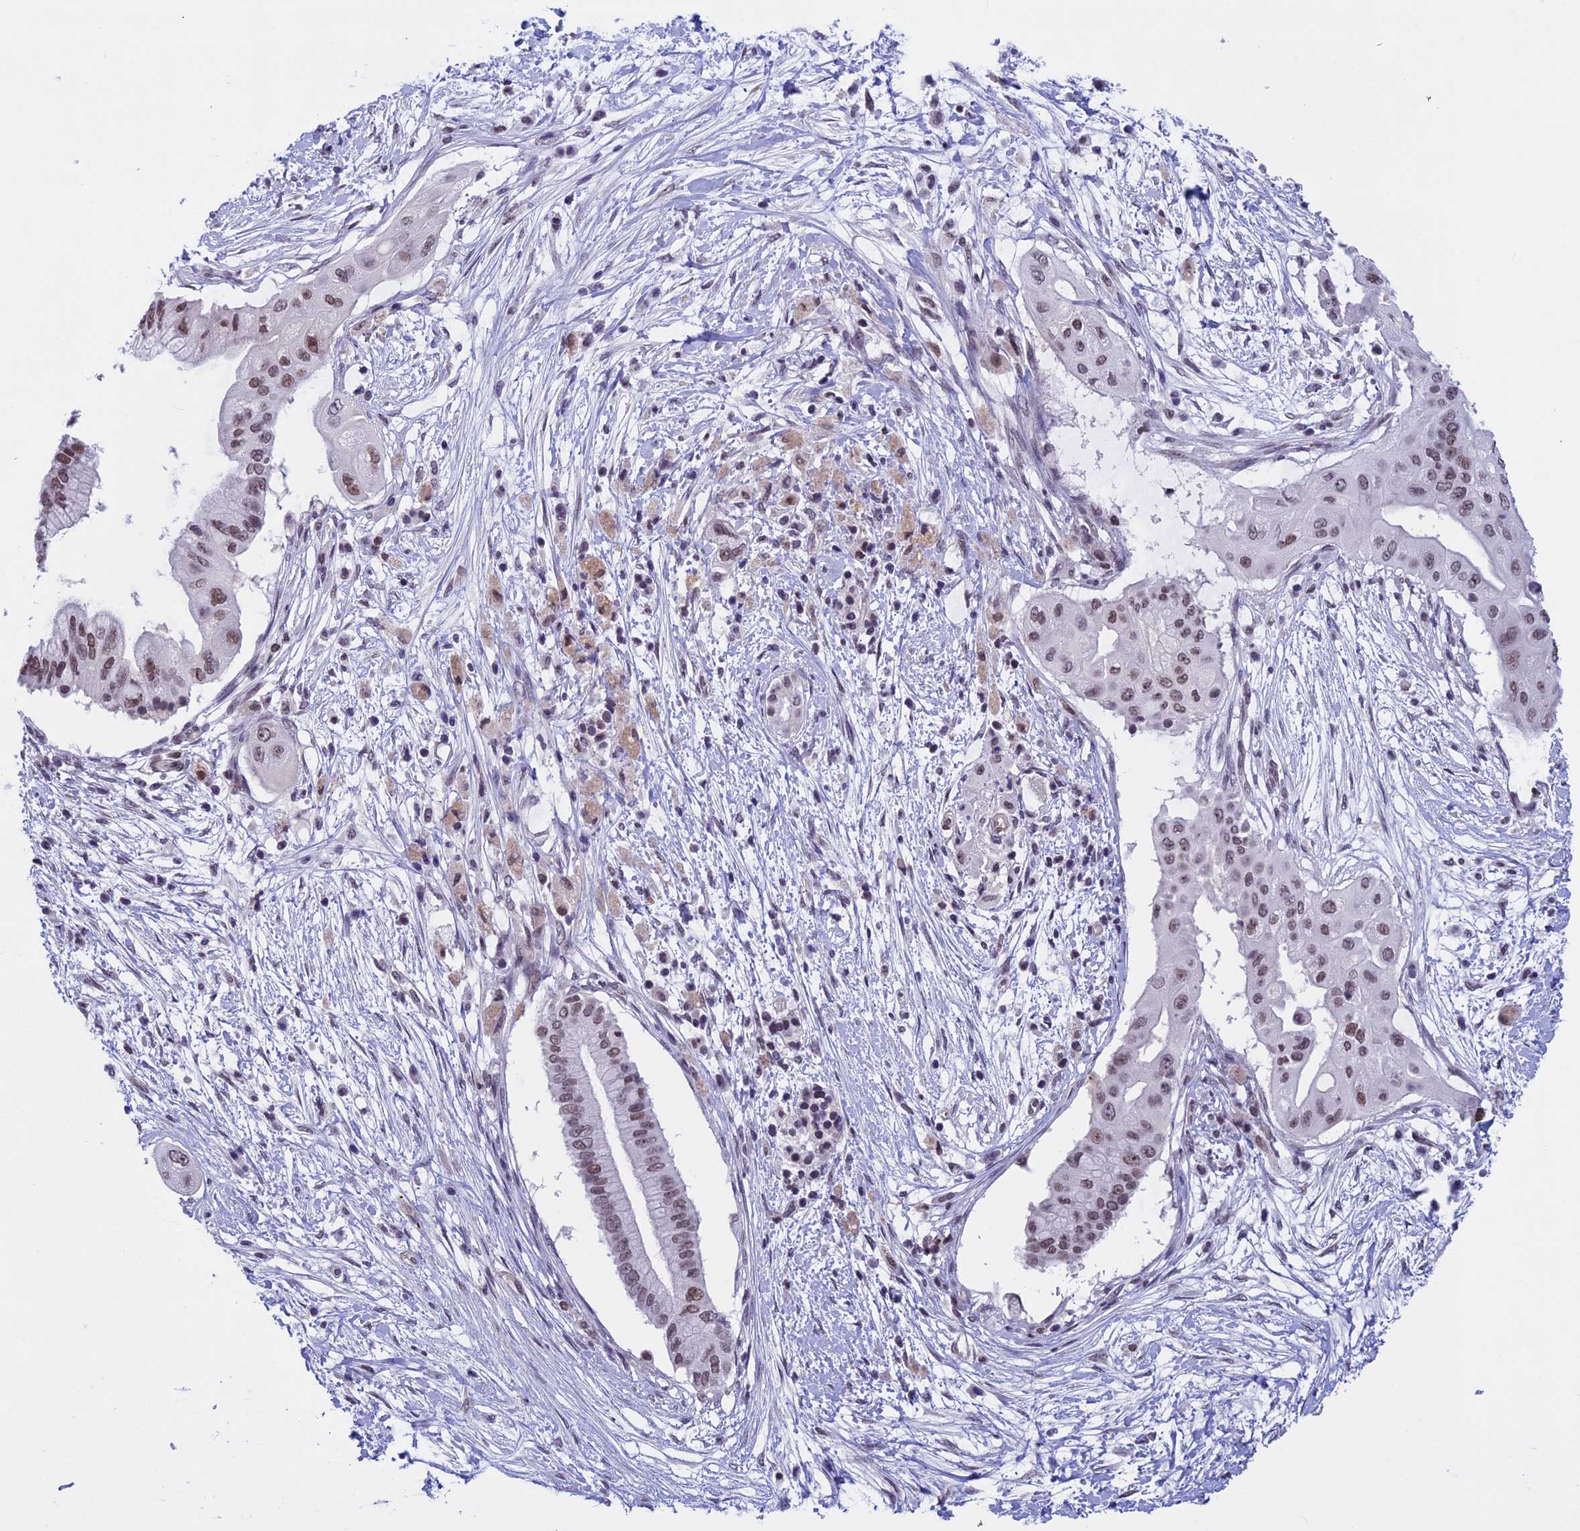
{"staining": {"intensity": "moderate", "quantity": "25%-75%", "location": "nuclear"}, "tissue": "pancreatic cancer", "cell_type": "Tumor cells", "image_type": "cancer", "snomed": [{"axis": "morphology", "description": "Adenocarcinoma, NOS"}, {"axis": "topography", "description": "Pancreas"}], "caption": "Approximately 25%-75% of tumor cells in human pancreatic adenocarcinoma demonstrate moderate nuclear protein staining as visualized by brown immunohistochemical staining.", "gene": "NIPBL", "patient": {"sex": "male", "age": 68}}